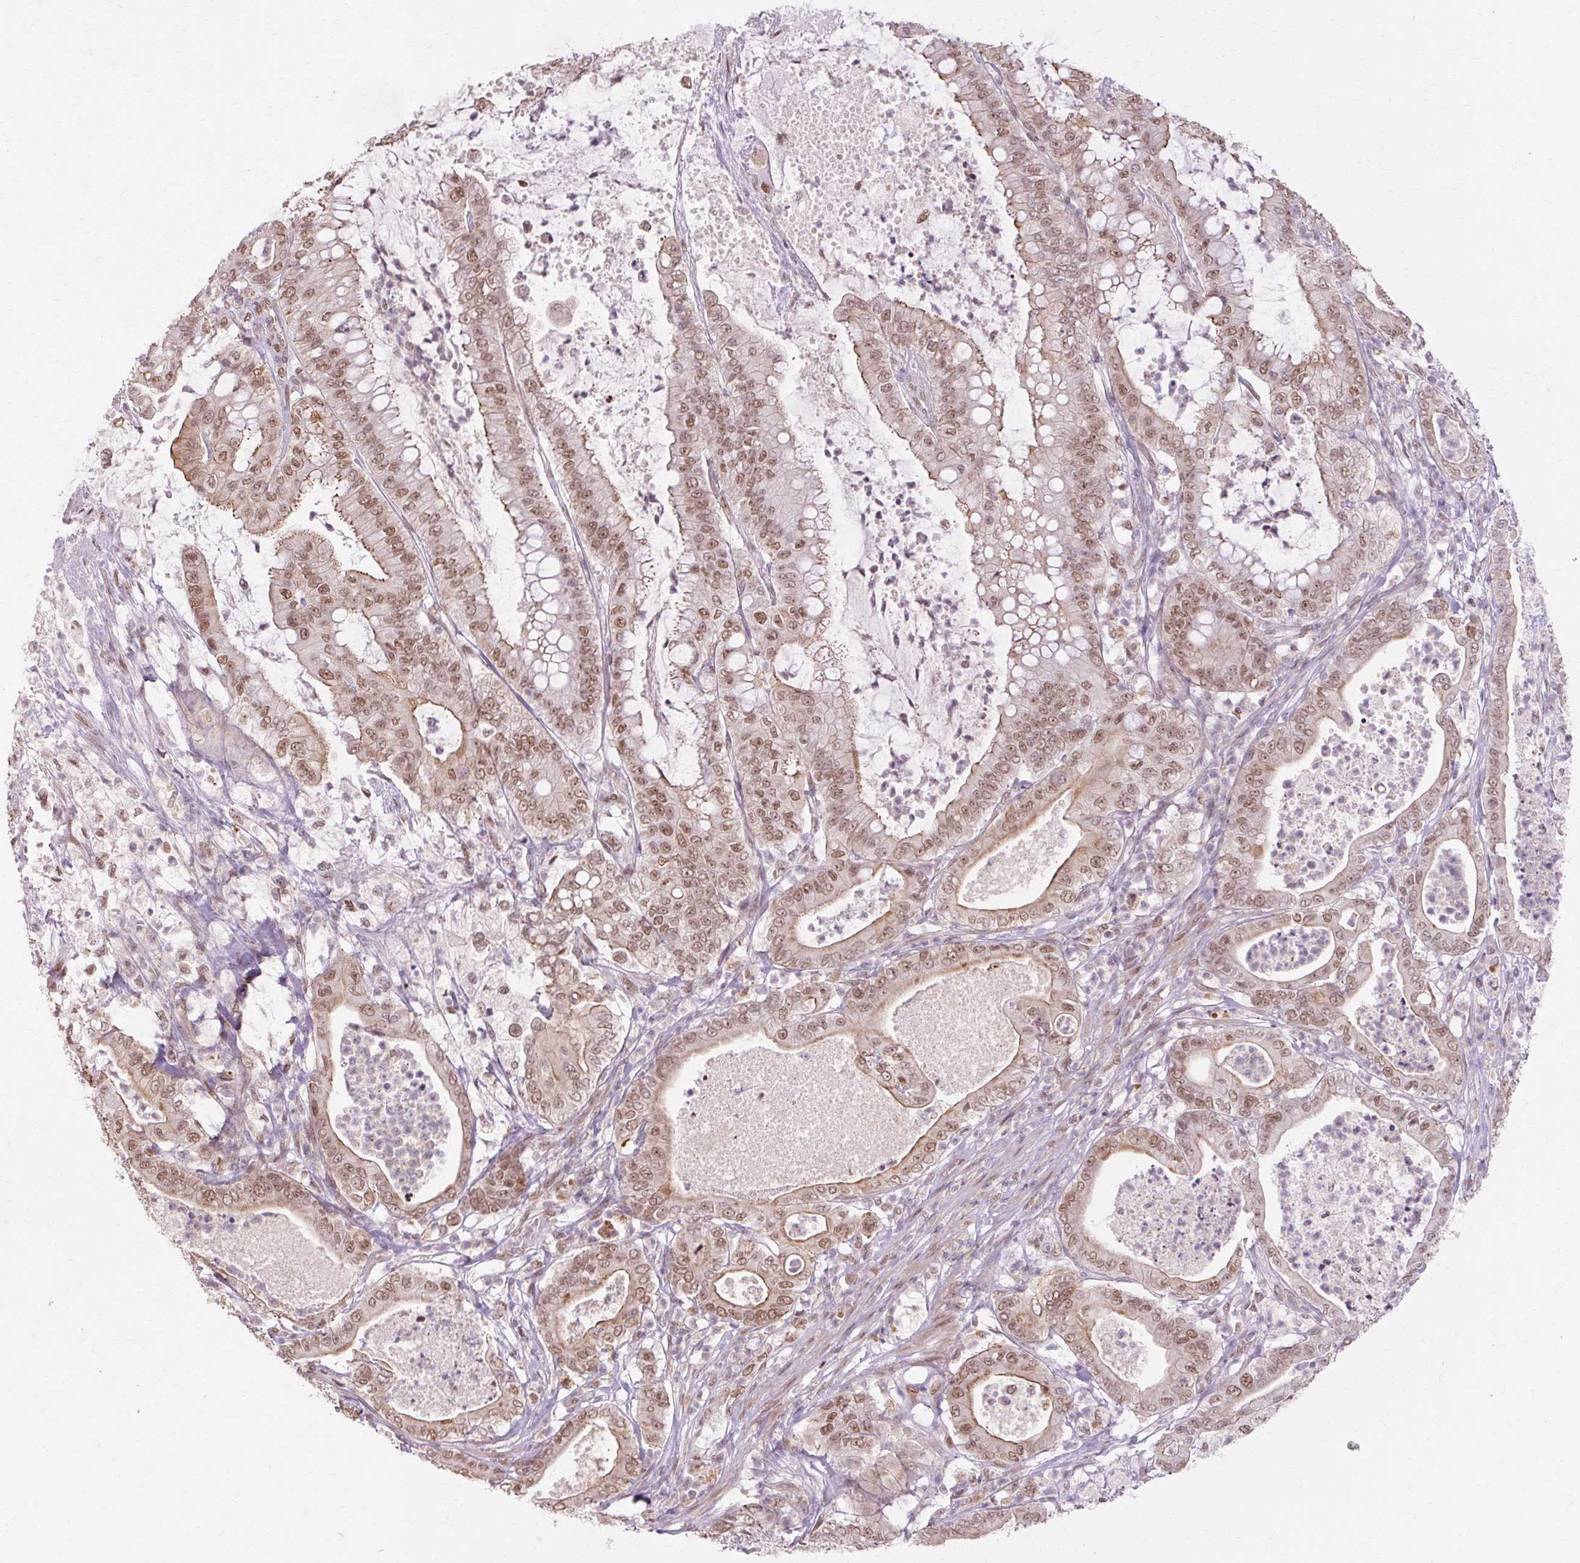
{"staining": {"intensity": "moderate", "quantity": ">75%", "location": "cytoplasmic/membranous,nuclear"}, "tissue": "pancreatic cancer", "cell_type": "Tumor cells", "image_type": "cancer", "snomed": [{"axis": "morphology", "description": "Adenocarcinoma, NOS"}, {"axis": "topography", "description": "Pancreas"}], "caption": "Immunohistochemical staining of adenocarcinoma (pancreatic) displays medium levels of moderate cytoplasmic/membranous and nuclear positivity in approximately >75% of tumor cells. (Stains: DAB (3,3'-diaminobenzidine) in brown, nuclei in blue, Microscopy: brightfield microscopy at high magnification).", "gene": "NPIPB12", "patient": {"sex": "male", "age": 71}}